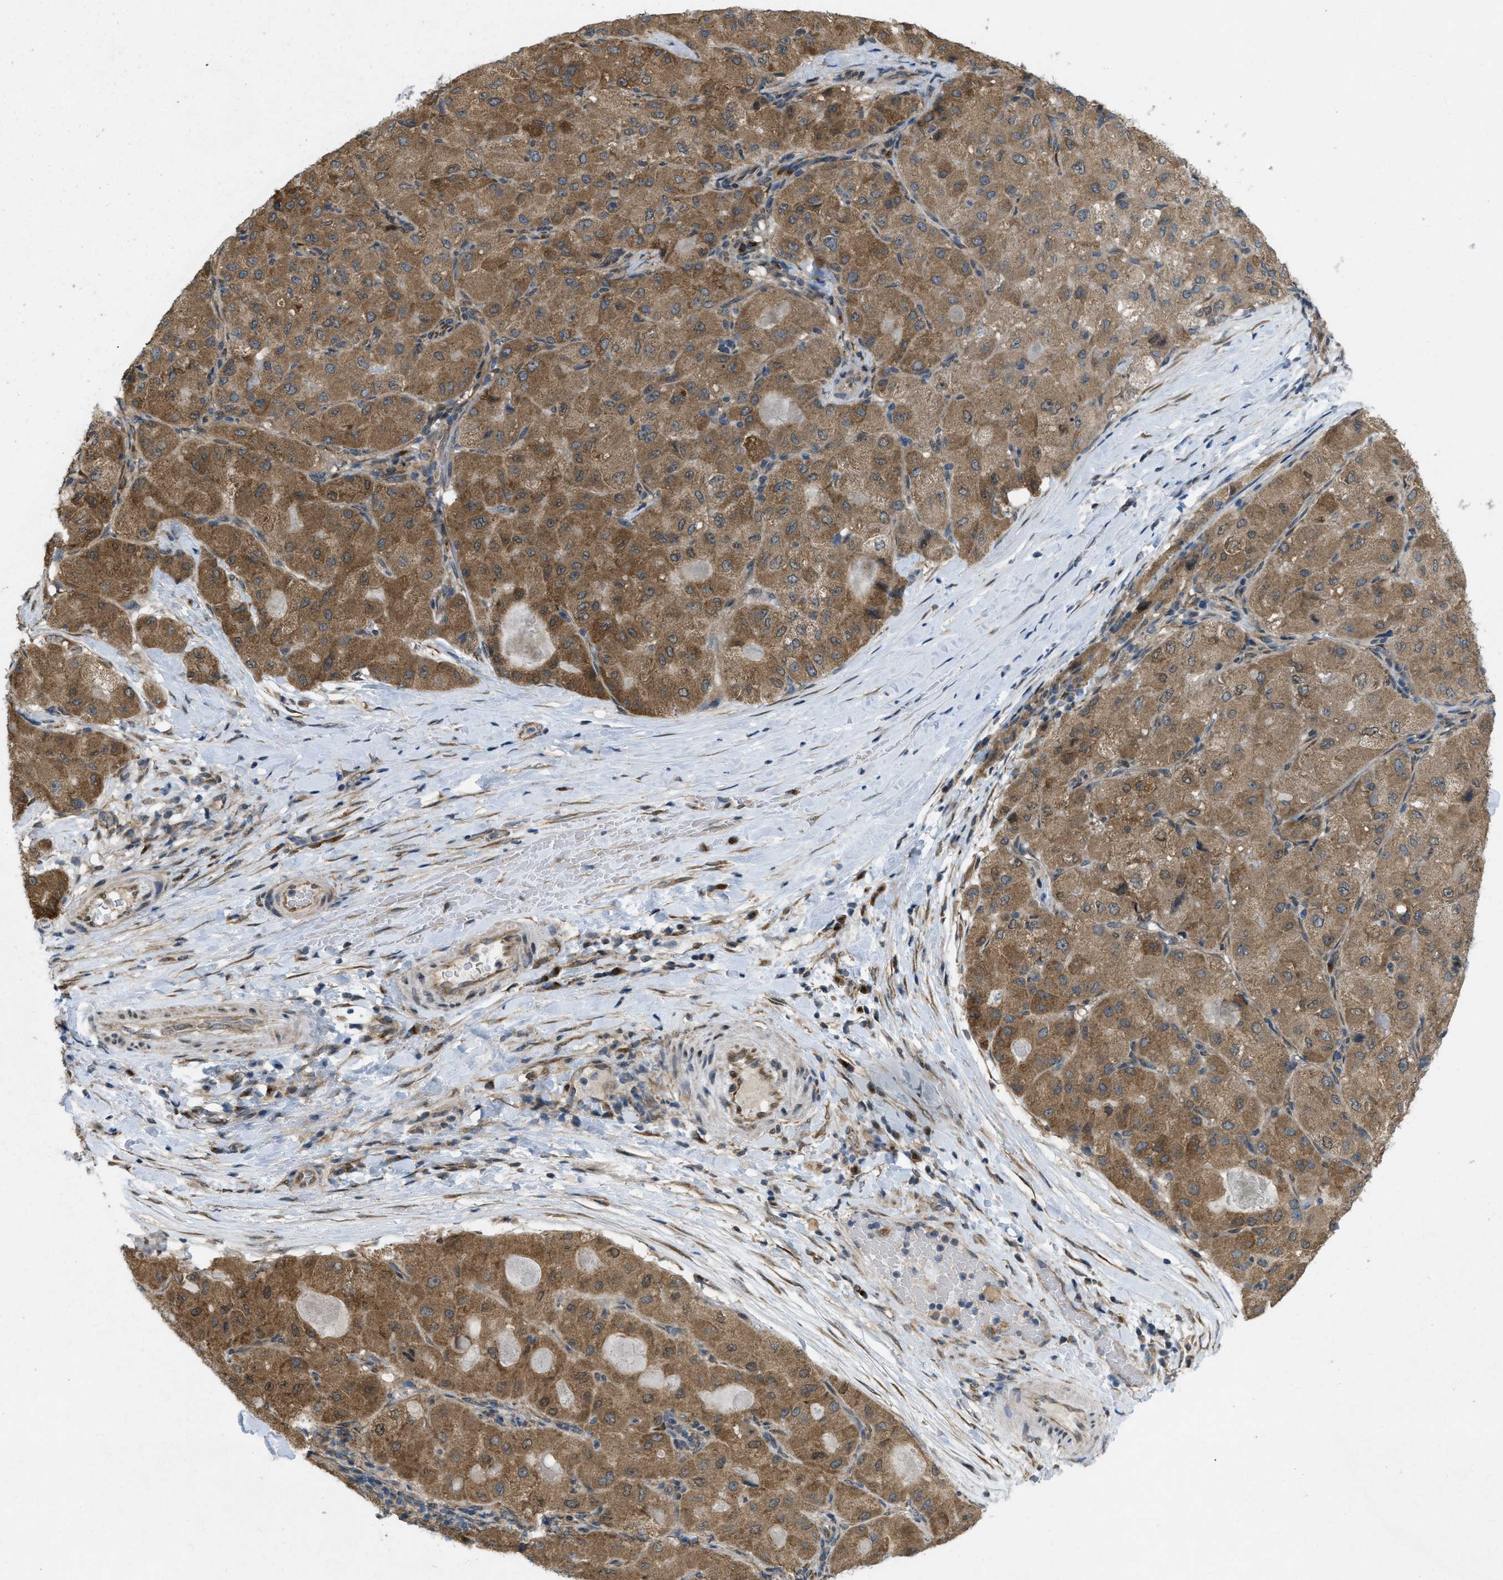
{"staining": {"intensity": "moderate", "quantity": ">75%", "location": "cytoplasmic/membranous"}, "tissue": "liver cancer", "cell_type": "Tumor cells", "image_type": "cancer", "snomed": [{"axis": "morphology", "description": "Carcinoma, Hepatocellular, NOS"}, {"axis": "topography", "description": "Liver"}], "caption": "Liver cancer stained for a protein (brown) shows moderate cytoplasmic/membranous positive staining in about >75% of tumor cells.", "gene": "IFNLR1", "patient": {"sex": "male", "age": 80}}